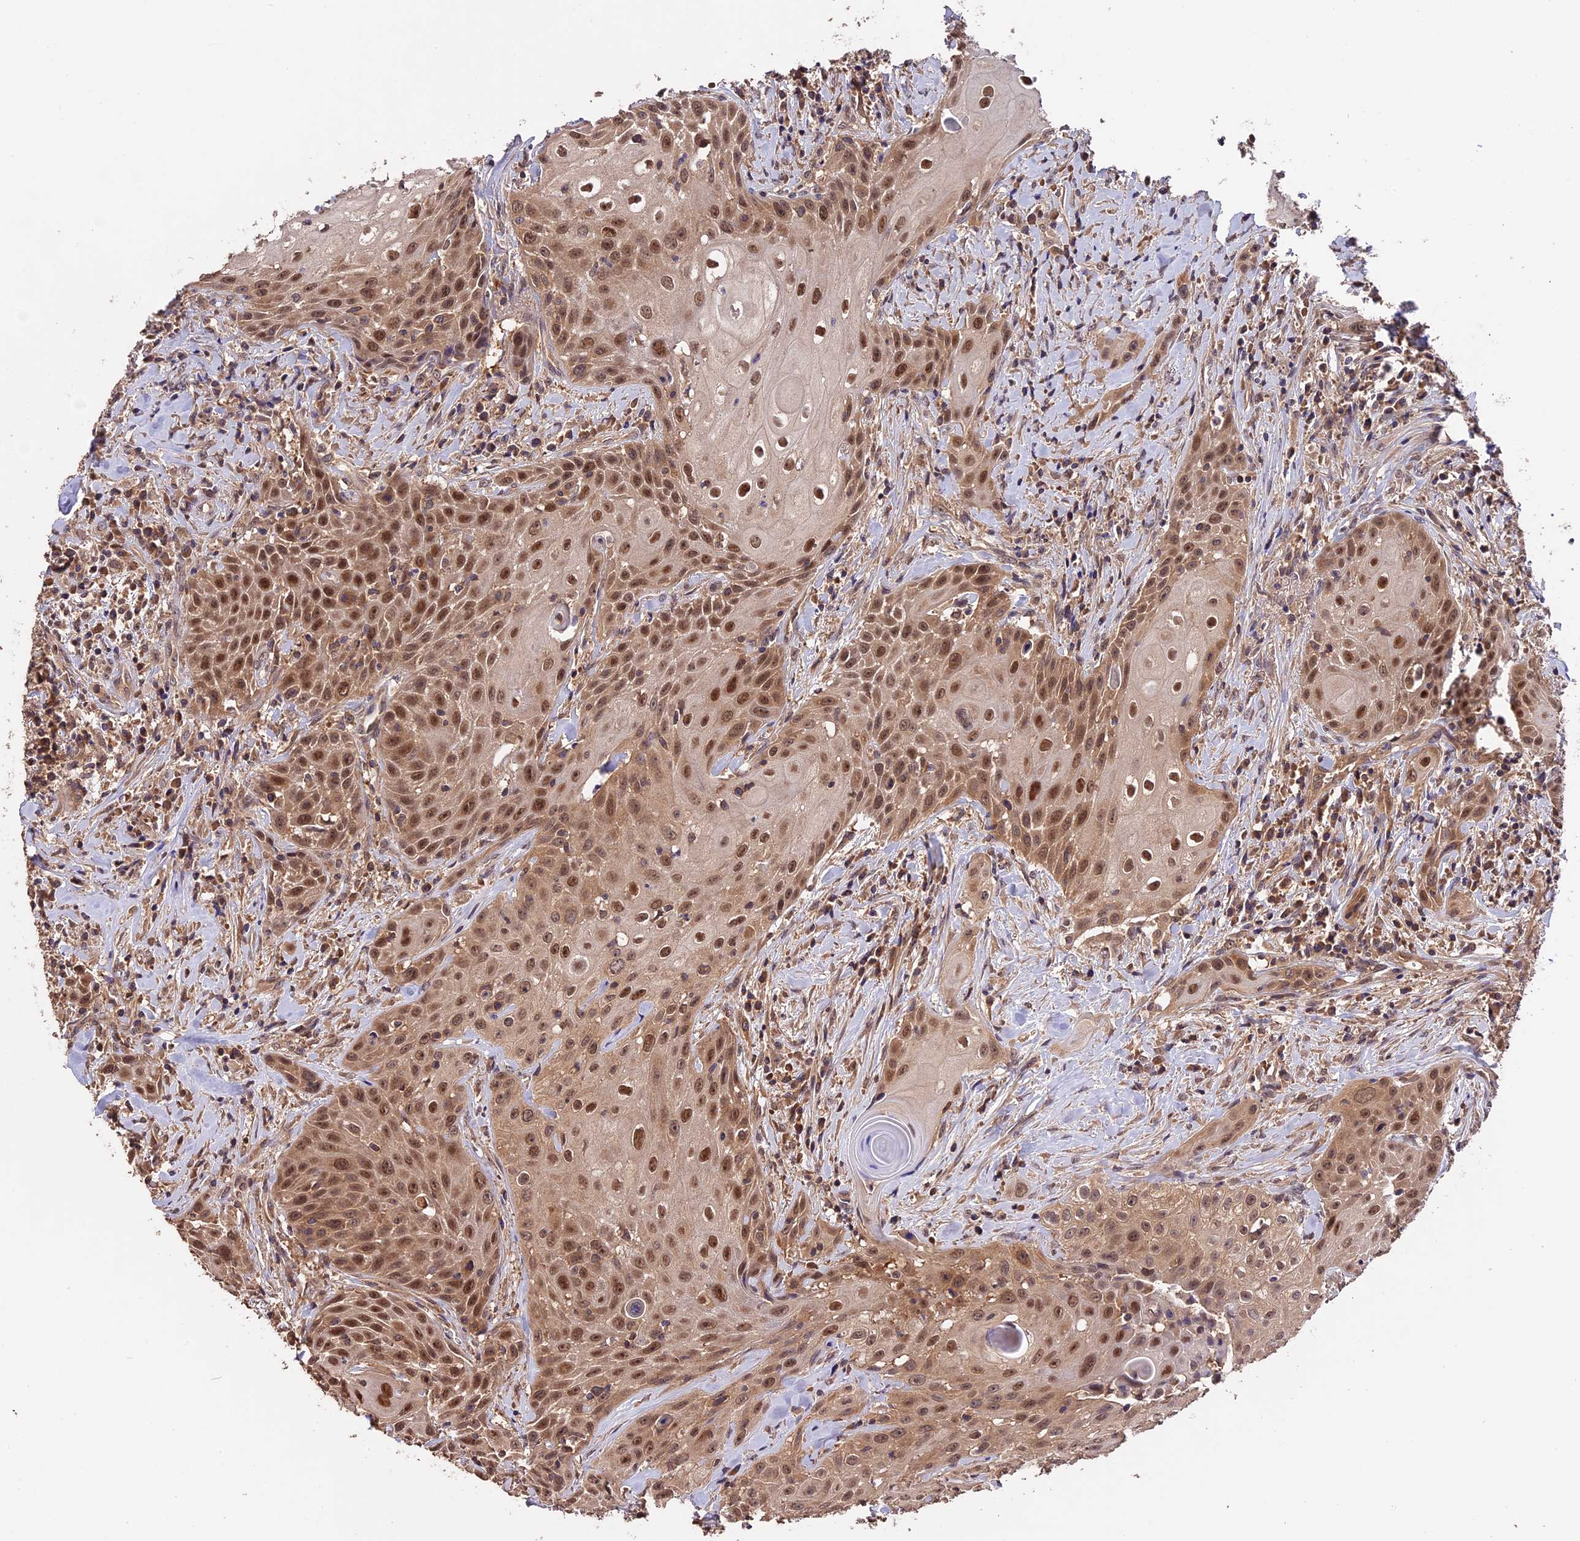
{"staining": {"intensity": "moderate", "quantity": ">75%", "location": "nuclear"}, "tissue": "head and neck cancer", "cell_type": "Tumor cells", "image_type": "cancer", "snomed": [{"axis": "morphology", "description": "Squamous cell carcinoma, NOS"}, {"axis": "topography", "description": "Oral tissue"}, {"axis": "topography", "description": "Head-Neck"}], "caption": "This image shows immunohistochemistry (IHC) staining of head and neck cancer (squamous cell carcinoma), with medium moderate nuclear expression in approximately >75% of tumor cells.", "gene": "TRMT1", "patient": {"sex": "female", "age": 82}}